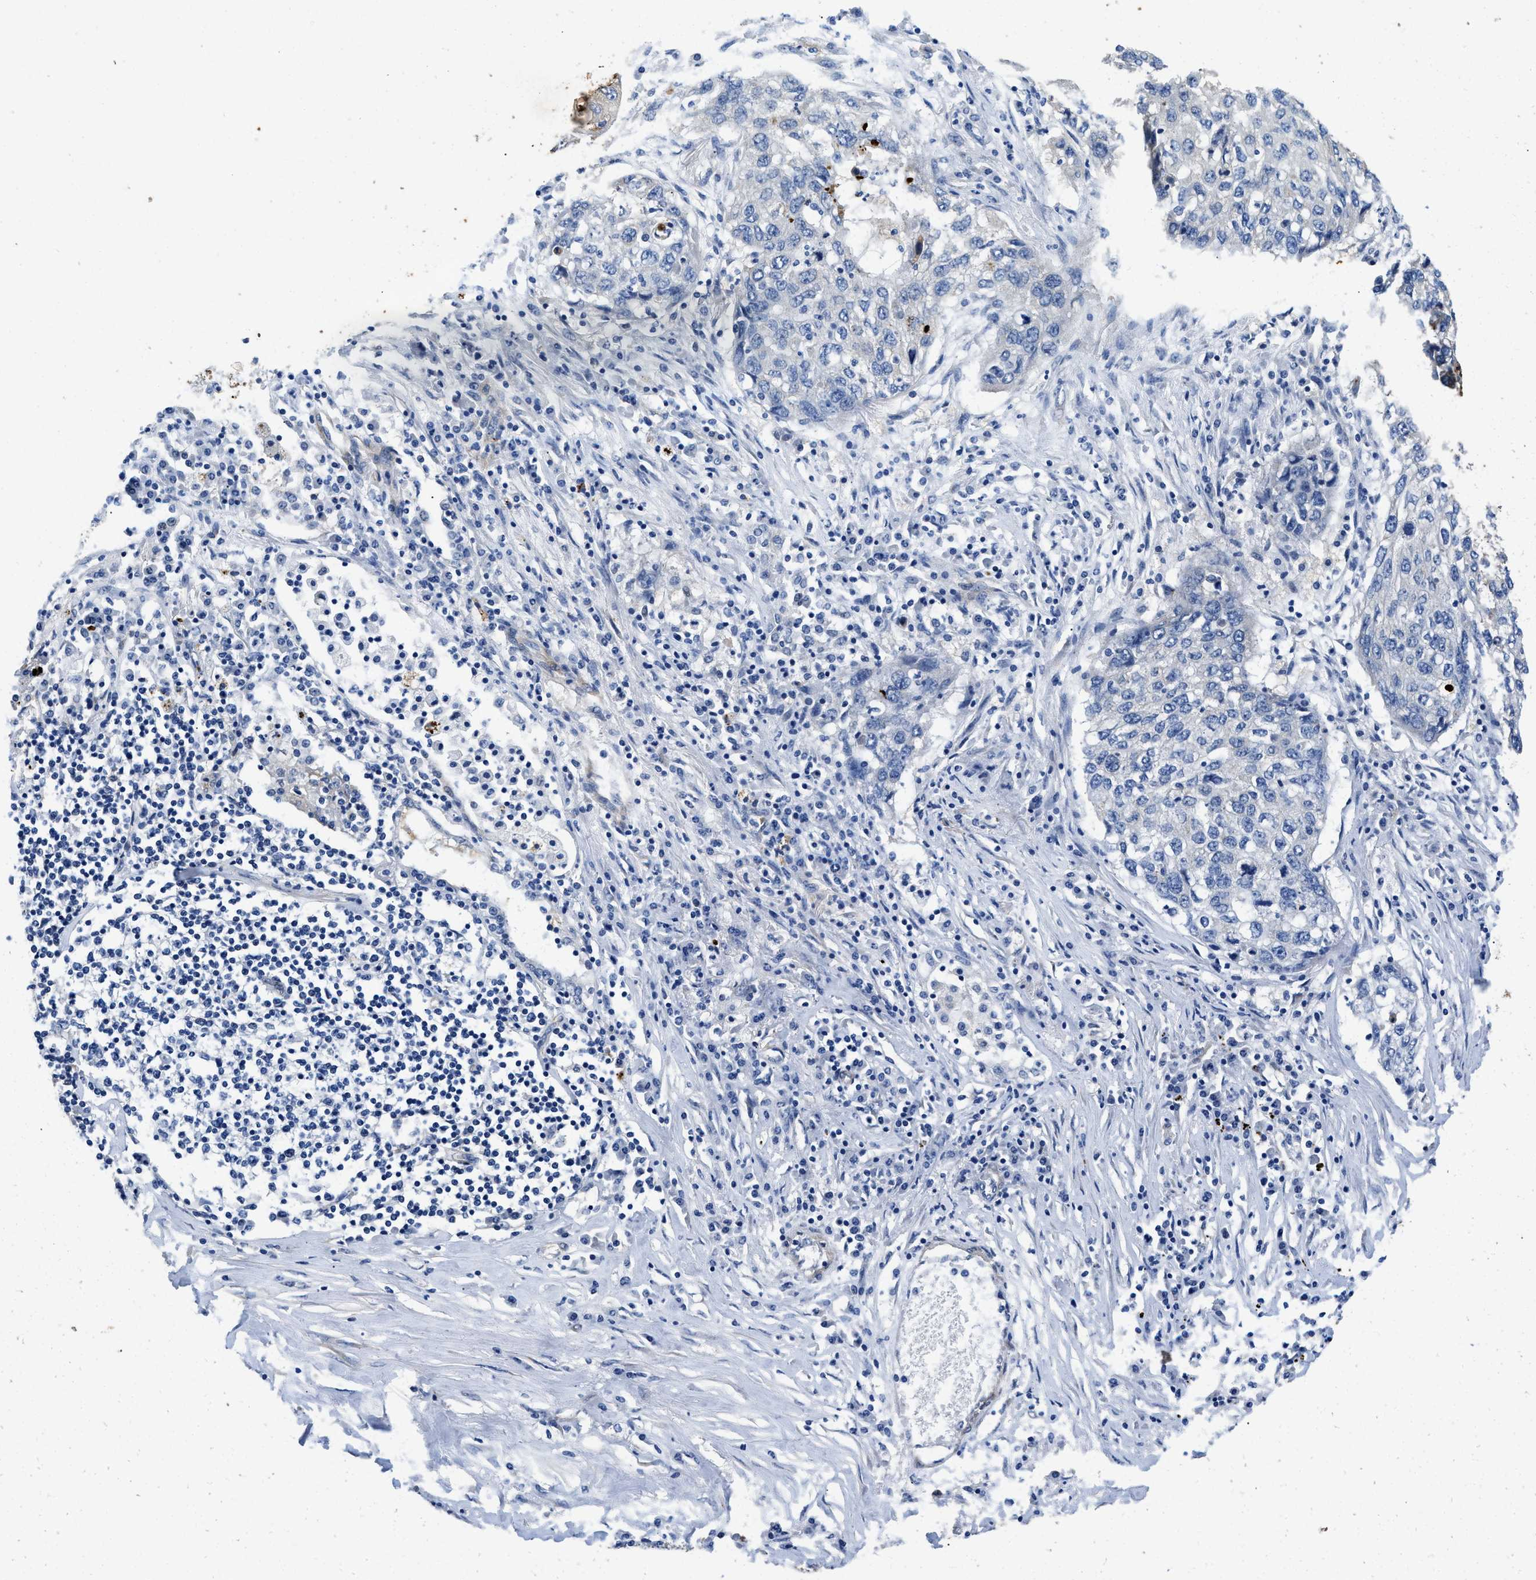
{"staining": {"intensity": "negative", "quantity": "none", "location": "none"}, "tissue": "lung cancer", "cell_type": "Tumor cells", "image_type": "cancer", "snomed": [{"axis": "morphology", "description": "Squamous cell carcinoma, NOS"}, {"axis": "topography", "description": "Lung"}], "caption": "Human lung squamous cell carcinoma stained for a protein using immunohistochemistry (IHC) displays no staining in tumor cells.", "gene": "RAPH1", "patient": {"sex": "female", "age": 63}}